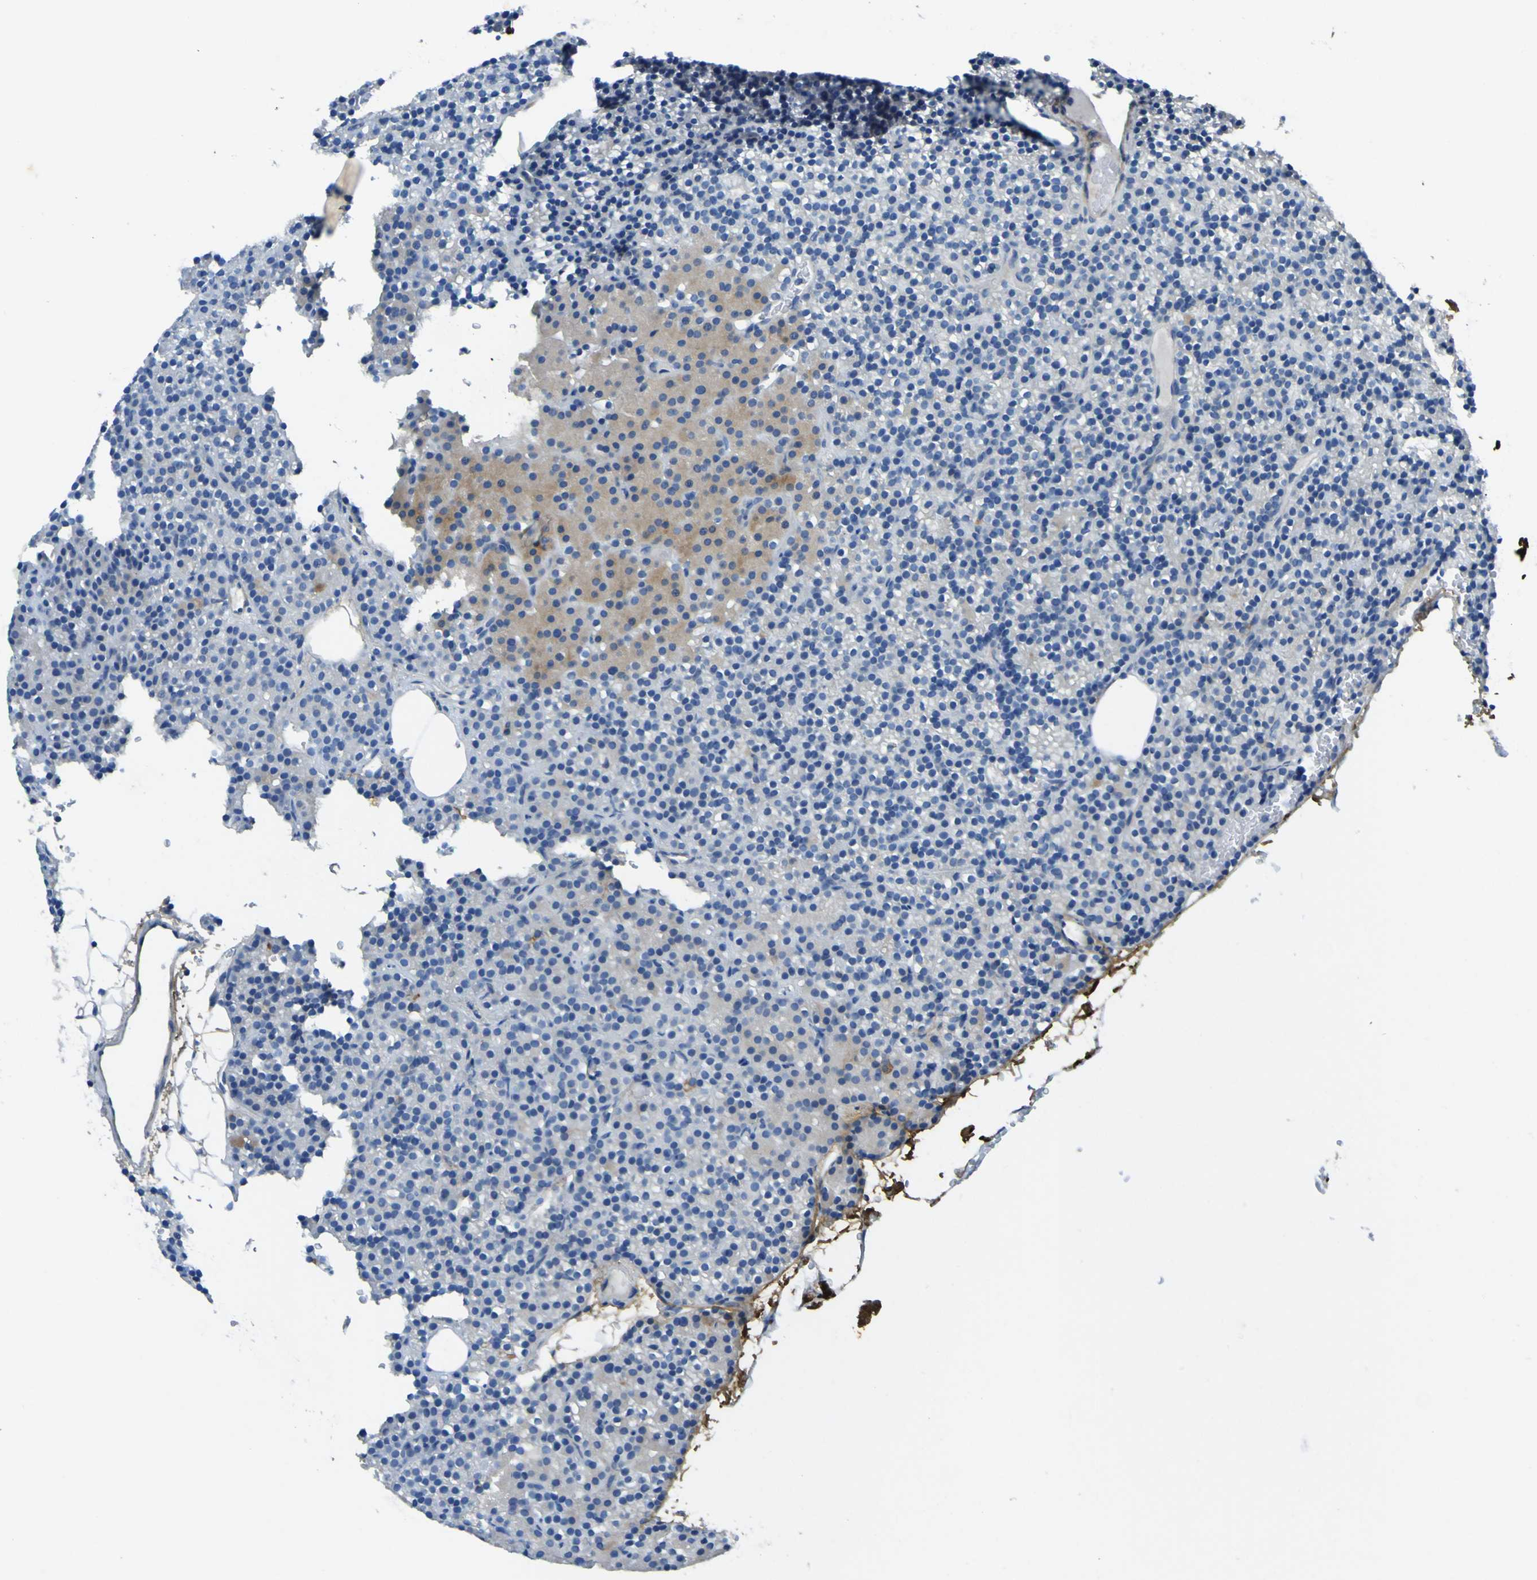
{"staining": {"intensity": "weak", "quantity": "<25%", "location": "cytoplasmic/membranous"}, "tissue": "parathyroid gland", "cell_type": "Glandular cells", "image_type": "normal", "snomed": [{"axis": "morphology", "description": "Normal tissue, NOS"}, {"axis": "morphology", "description": "Hyperplasia, NOS"}, {"axis": "topography", "description": "Parathyroid gland"}], "caption": "The histopathology image reveals no significant positivity in glandular cells of parathyroid gland. (Stains: DAB (3,3'-diaminobenzidine) immunohistochemistry (IHC) with hematoxylin counter stain, Microscopy: brightfield microscopy at high magnification).", "gene": "OGN", "patient": {"sex": "male", "age": 44}}